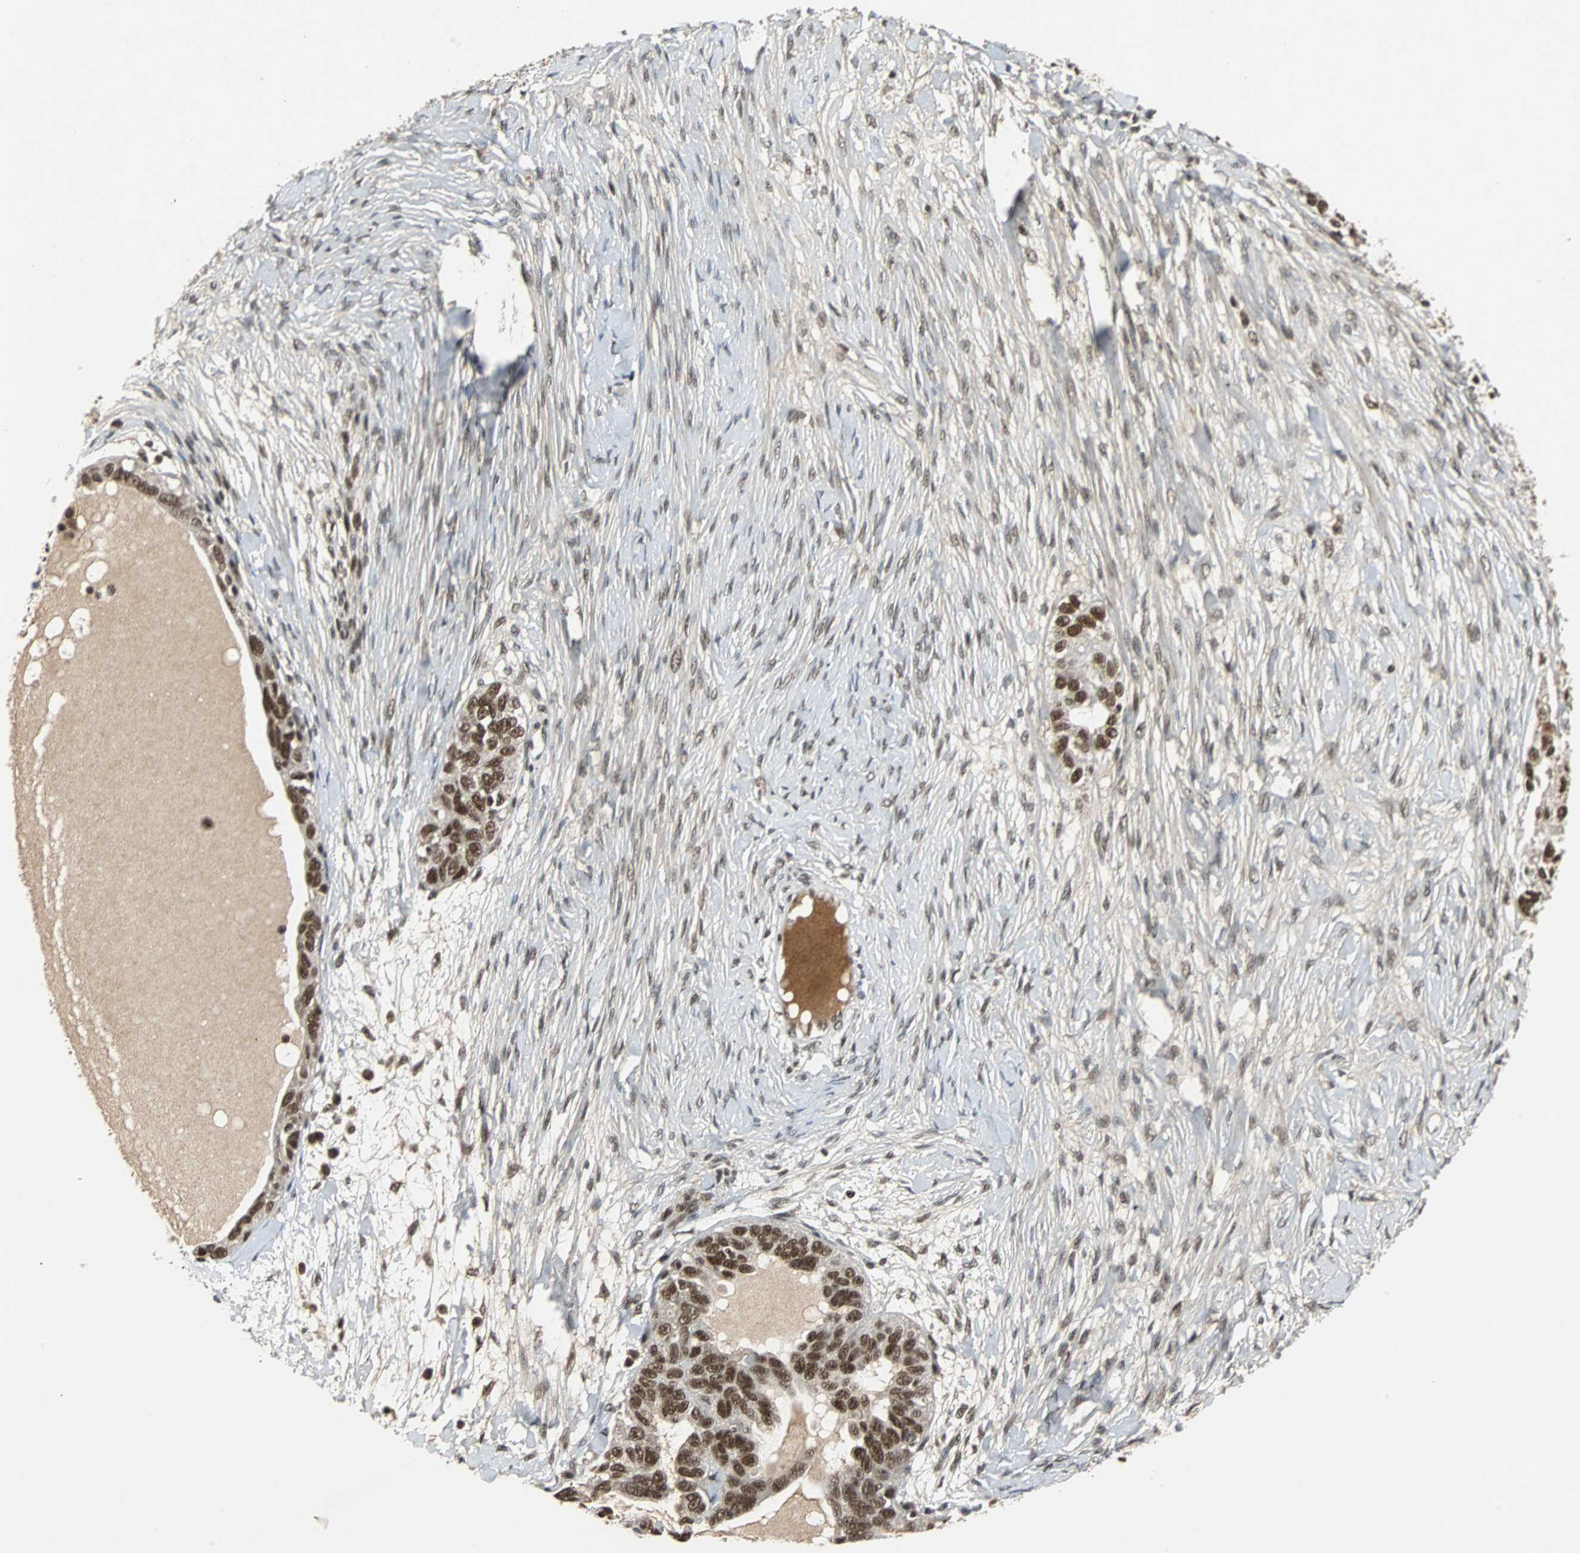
{"staining": {"intensity": "strong", "quantity": ">75%", "location": "nuclear"}, "tissue": "ovarian cancer", "cell_type": "Tumor cells", "image_type": "cancer", "snomed": [{"axis": "morphology", "description": "Cystadenocarcinoma, serous, NOS"}, {"axis": "topography", "description": "Ovary"}], "caption": "Brown immunohistochemical staining in human ovarian cancer shows strong nuclear expression in approximately >75% of tumor cells.", "gene": "TAF5", "patient": {"sex": "female", "age": 82}}